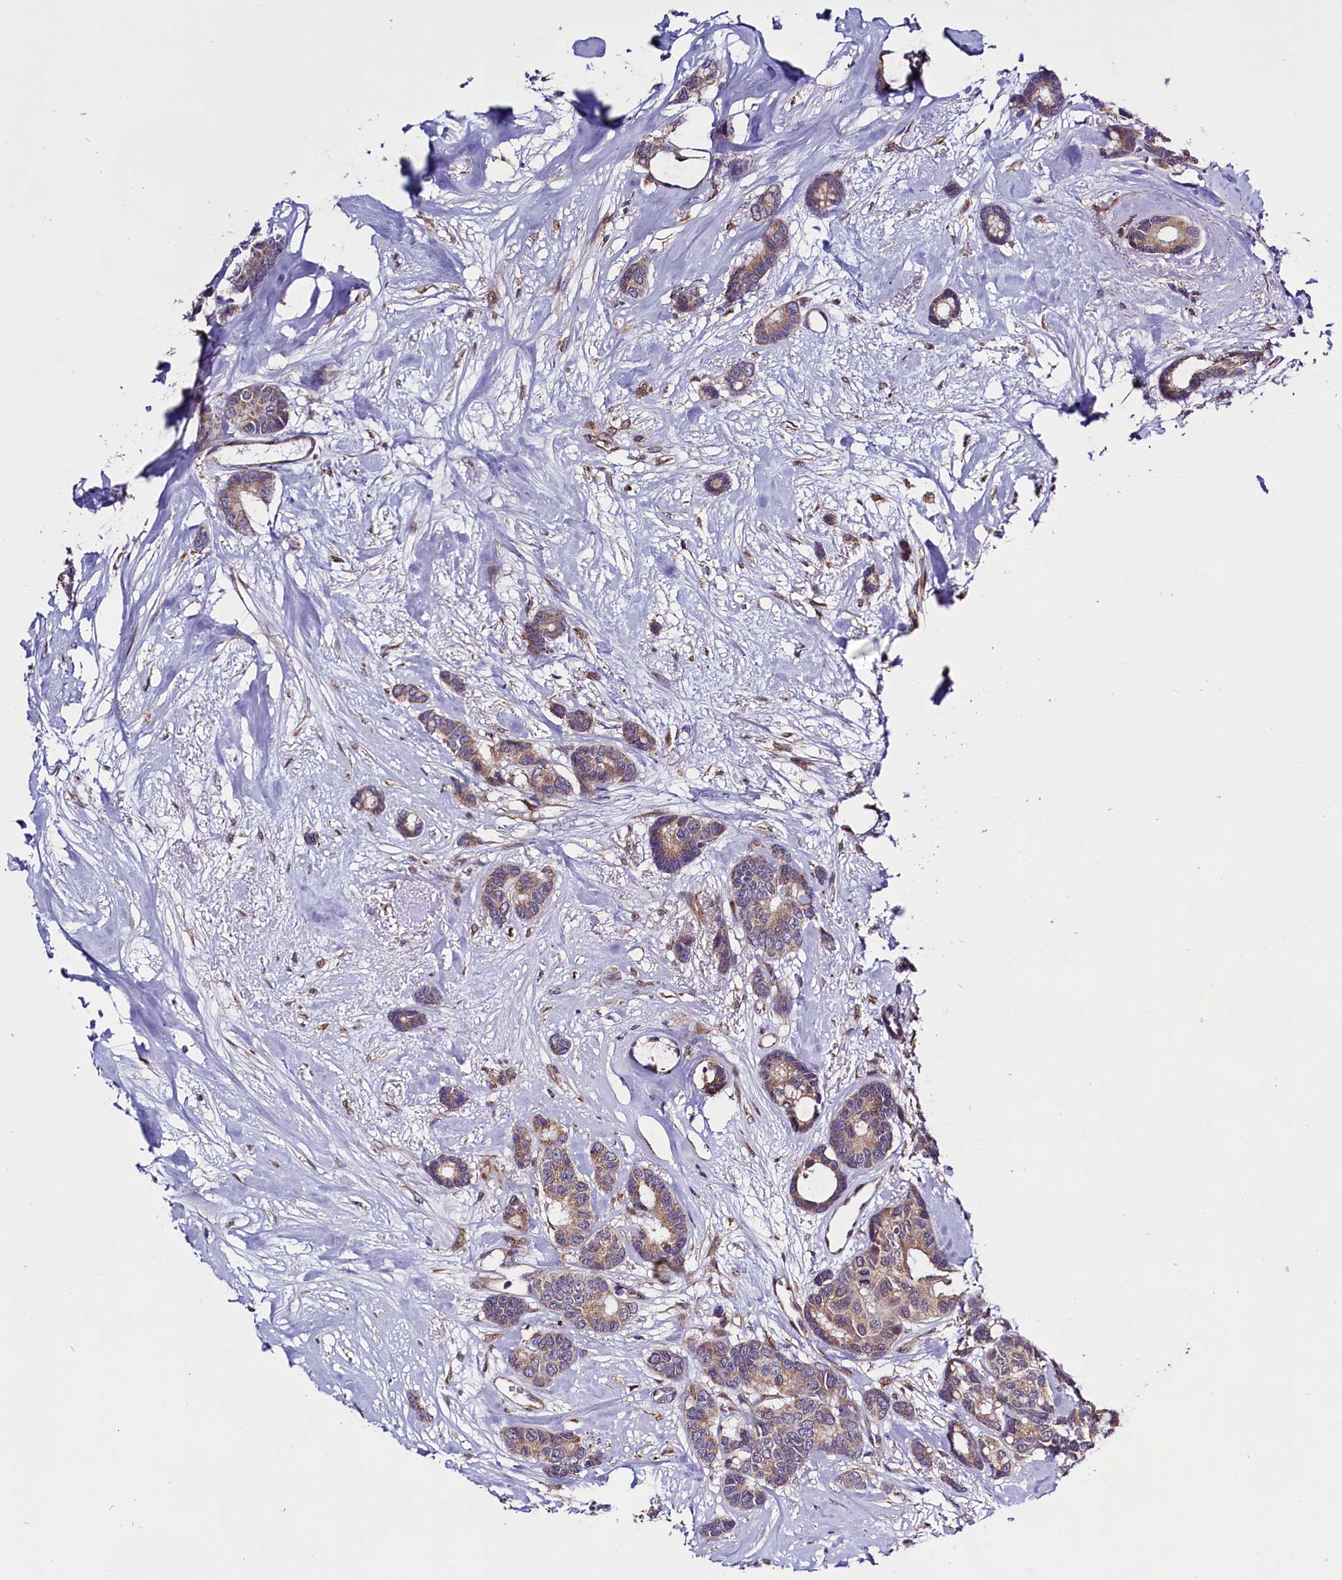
{"staining": {"intensity": "weak", "quantity": ">75%", "location": "cytoplasmic/membranous"}, "tissue": "breast cancer", "cell_type": "Tumor cells", "image_type": "cancer", "snomed": [{"axis": "morphology", "description": "Duct carcinoma"}, {"axis": "topography", "description": "Breast"}], "caption": "DAB immunohistochemical staining of human breast cancer reveals weak cytoplasmic/membranous protein expression in about >75% of tumor cells.", "gene": "UACA", "patient": {"sex": "female", "age": 87}}